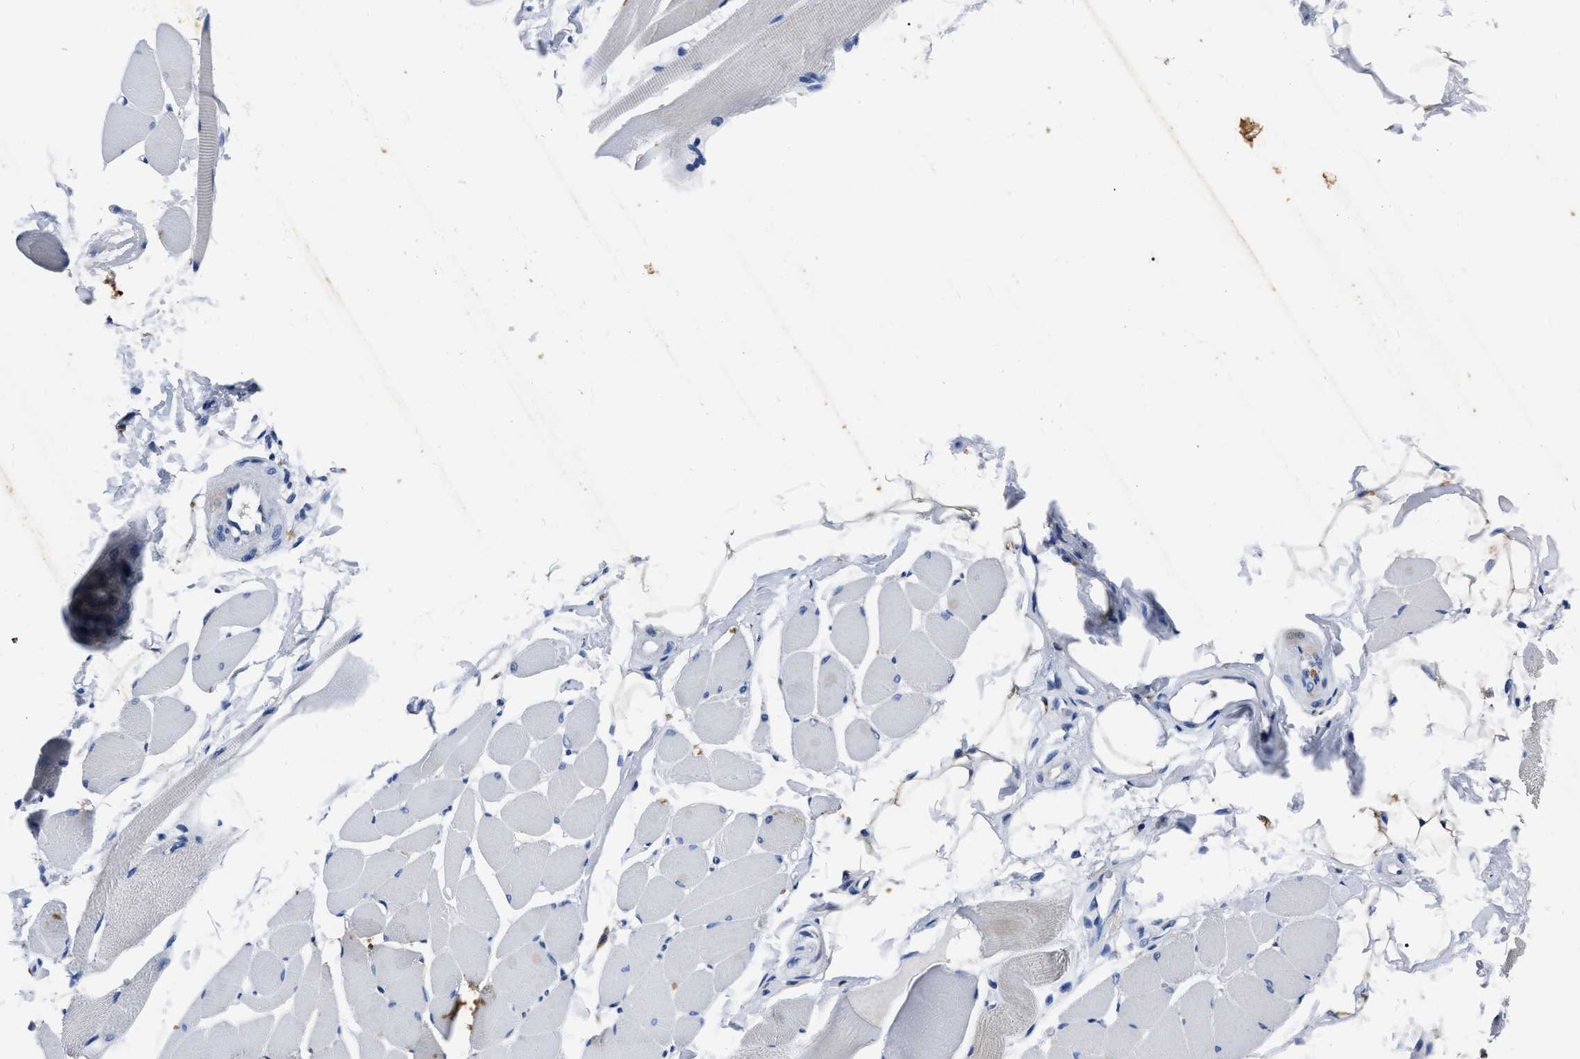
{"staining": {"intensity": "negative", "quantity": "none", "location": "none"}, "tissue": "skeletal muscle", "cell_type": "Myocytes", "image_type": "normal", "snomed": [{"axis": "morphology", "description": "Normal tissue, NOS"}, {"axis": "topography", "description": "Skeletal muscle"}, {"axis": "topography", "description": "Peripheral nerve tissue"}], "caption": "An IHC image of benign skeletal muscle is shown. There is no staining in myocytes of skeletal muscle.", "gene": "OR10G3", "patient": {"sex": "female", "age": 84}}